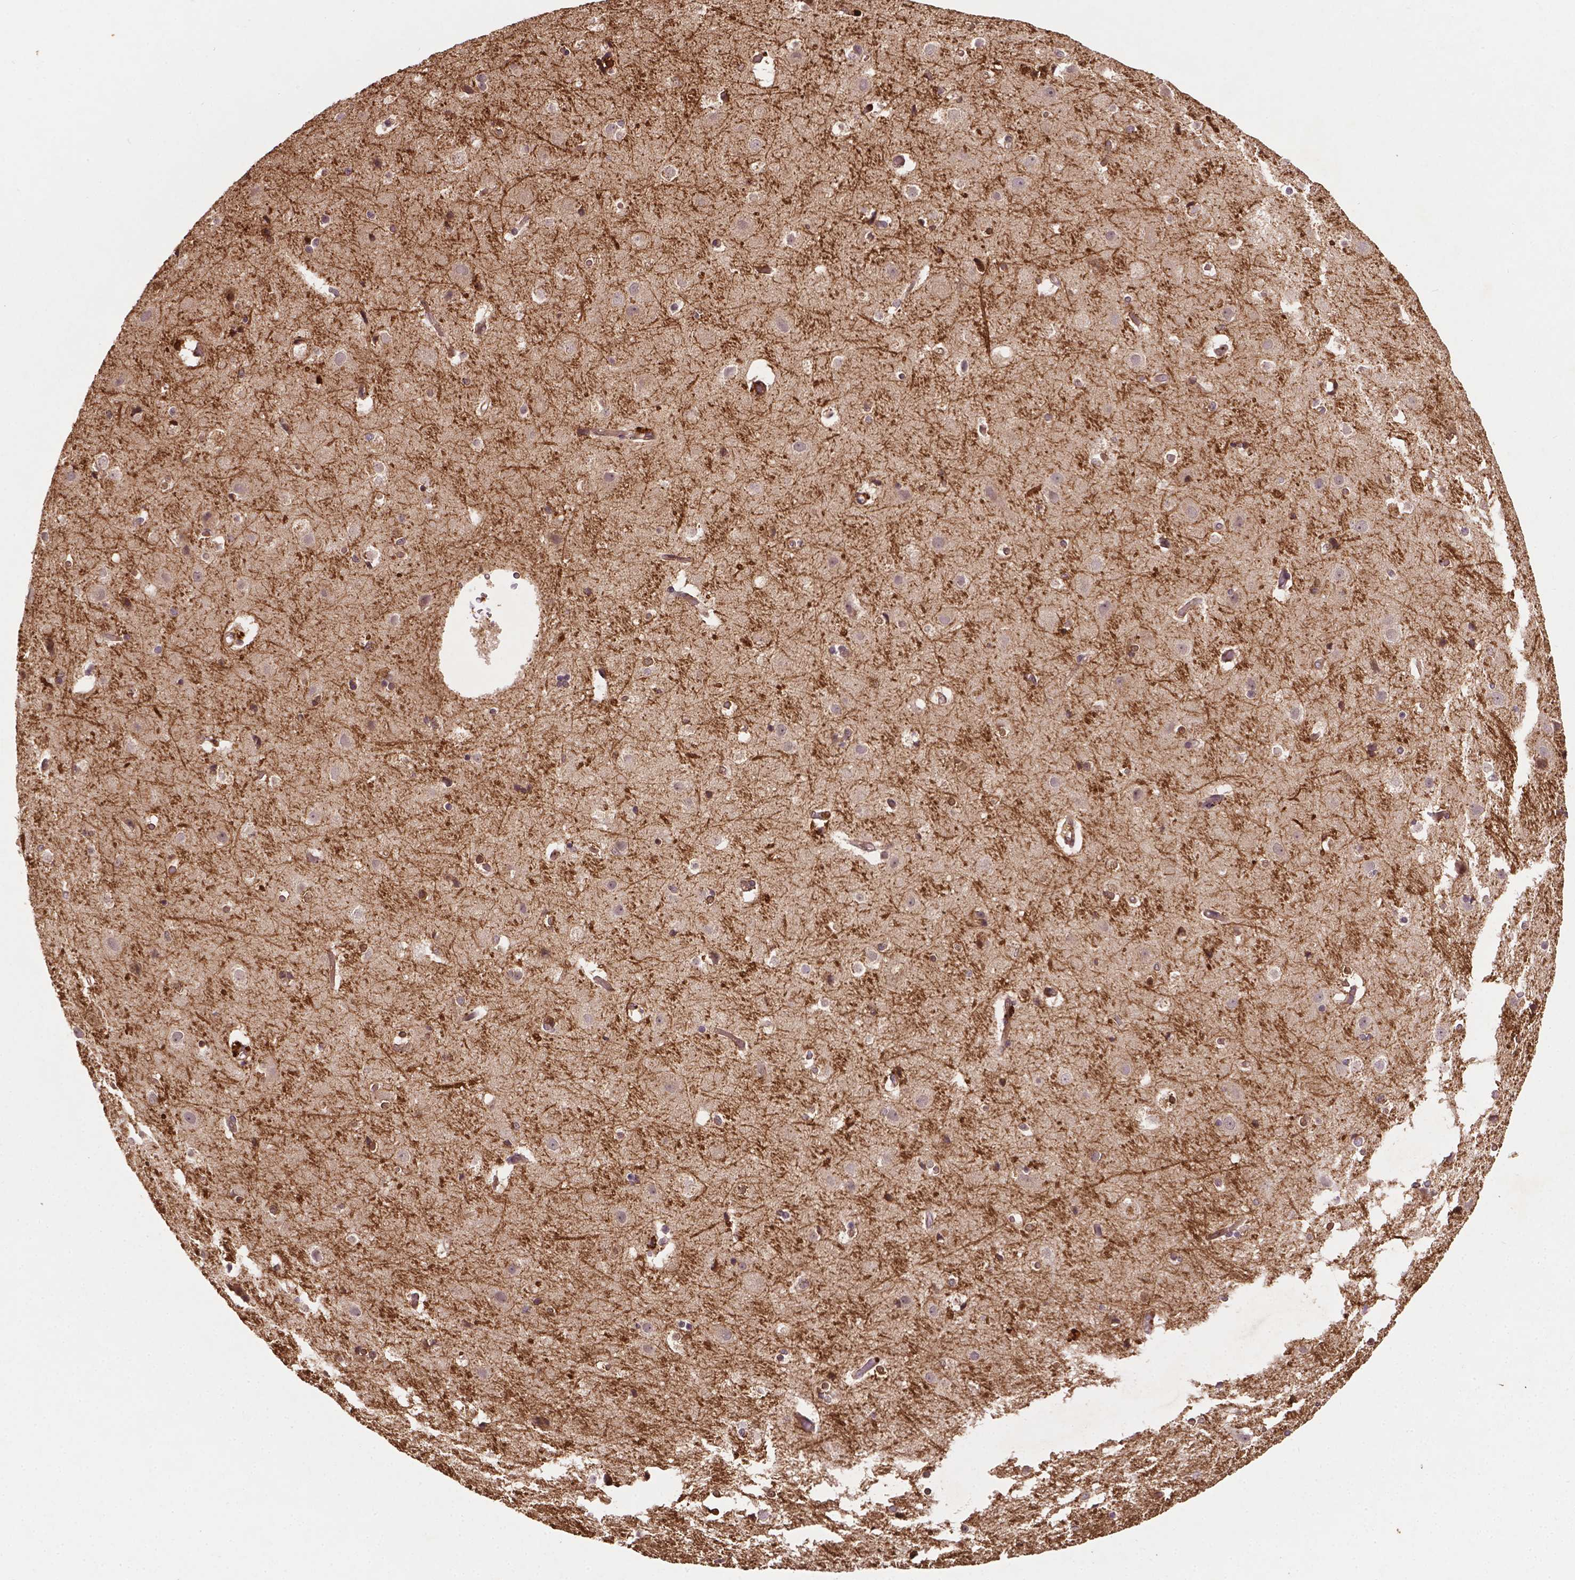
{"staining": {"intensity": "weak", "quantity": ">75%", "location": "cytoplasmic/membranous"}, "tissue": "cerebral cortex", "cell_type": "Endothelial cells", "image_type": "normal", "snomed": [{"axis": "morphology", "description": "Normal tissue, NOS"}, {"axis": "topography", "description": "Cerebral cortex"}], "caption": "The image displays immunohistochemical staining of unremarkable cerebral cortex. There is weak cytoplasmic/membranous staining is seen in about >75% of endothelial cells. The staining was performed using DAB, with brown indicating positive protein expression. Nuclei are stained blue with hematoxylin.", "gene": "ZMYND19", "patient": {"sex": "female", "age": 52}}